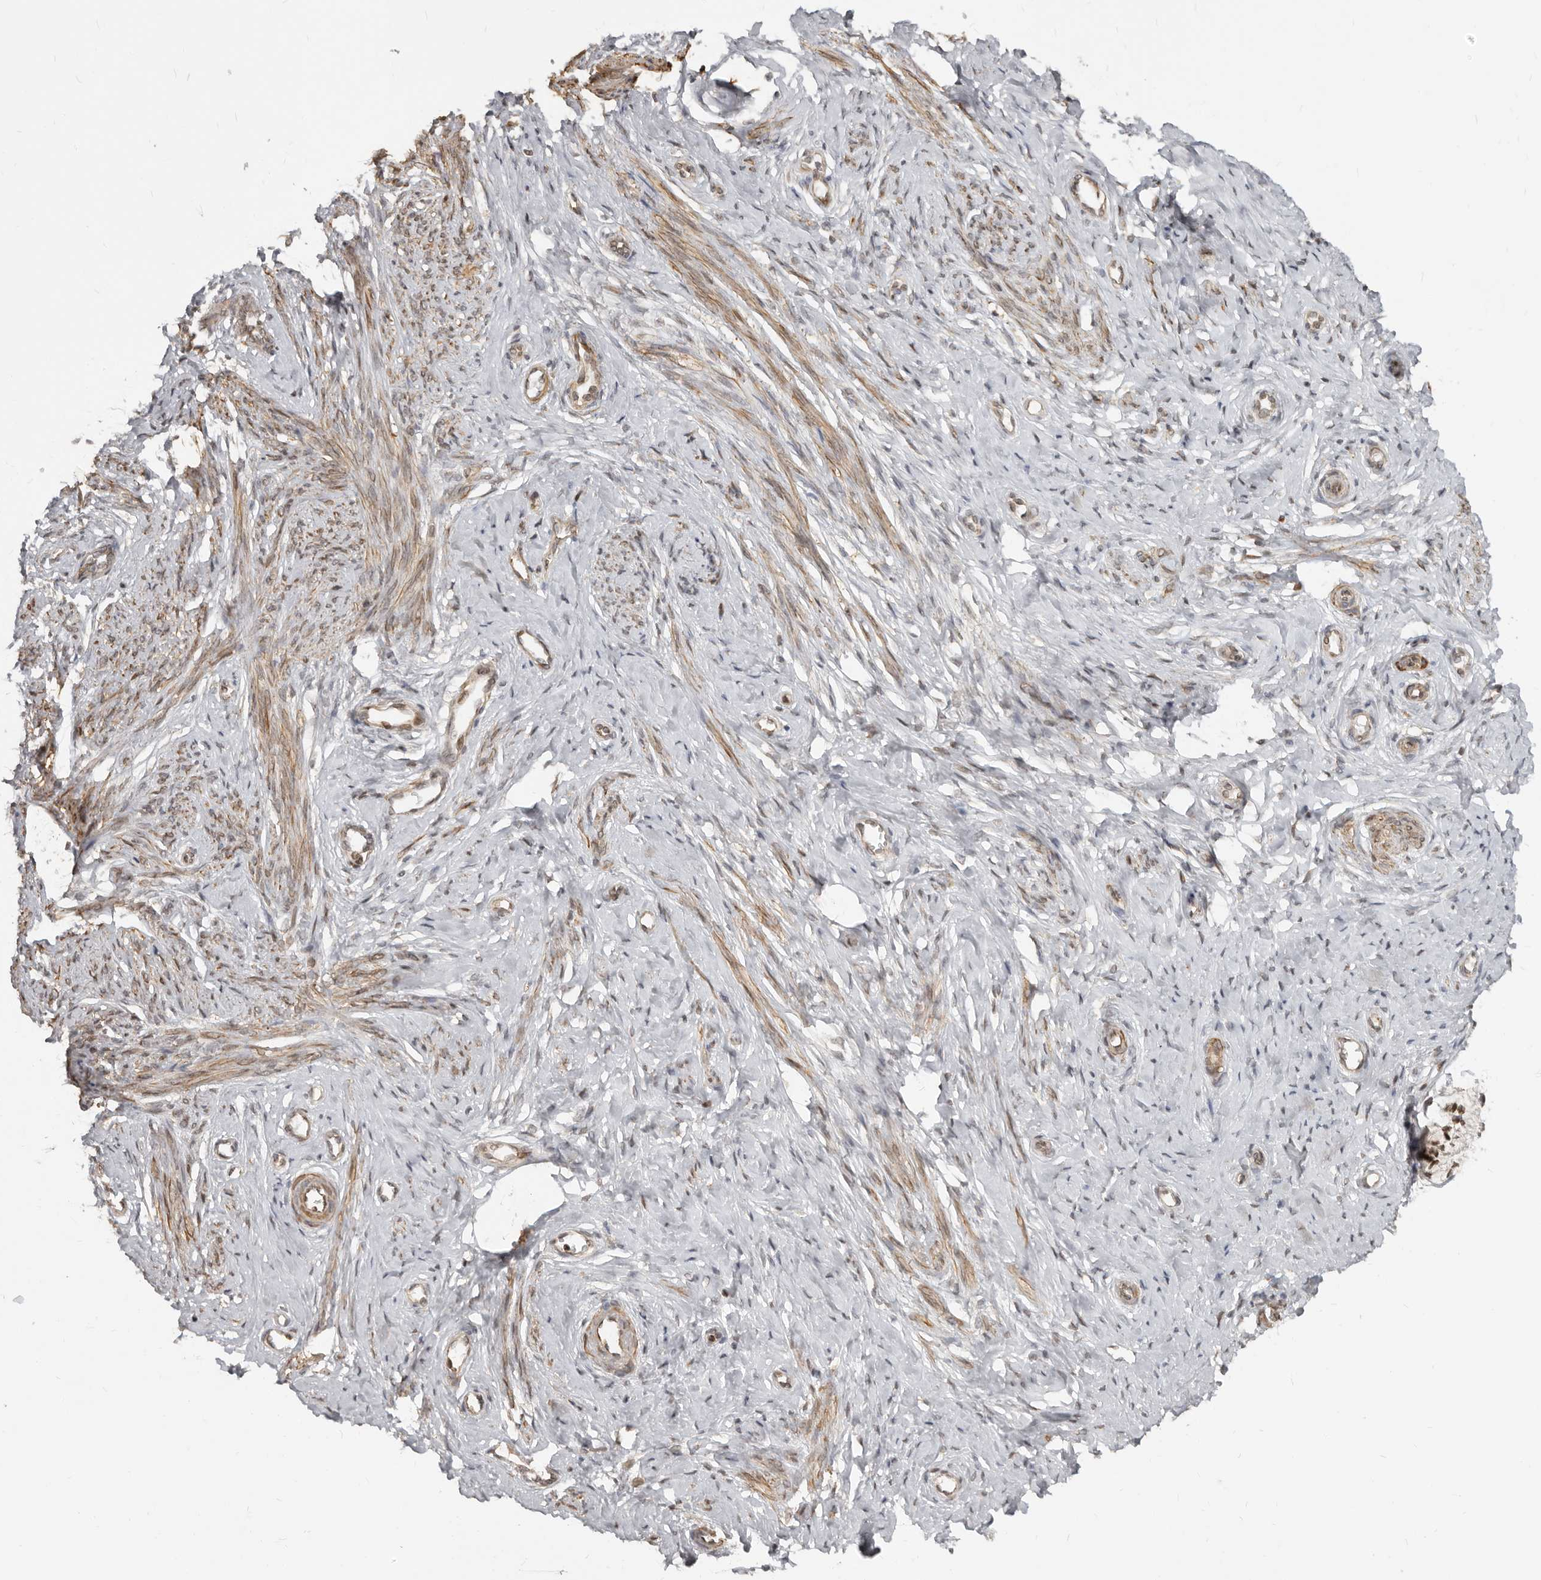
{"staining": {"intensity": "moderate", "quantity": ">75%", "location": "cytoplasmic/membranous,nuclear"}, "tissue": "cervix", "cell_type": "Squamous epithelial cells", "image_type": "normal", "snomed": [{"axis": "morphology", "description": "Normal tissue, NOS"}, {"axis": "topography", "description": "Cervix"}], "caption": "Moderate cytoplasmic/membranous,nuclear protein staining is present in about >75% of squamous epithelial cells in cervix. (IHC, brightfield microscopy, high magnification).", "gene": "NUP153", "patient": {"sex": "female", "age": 36}}